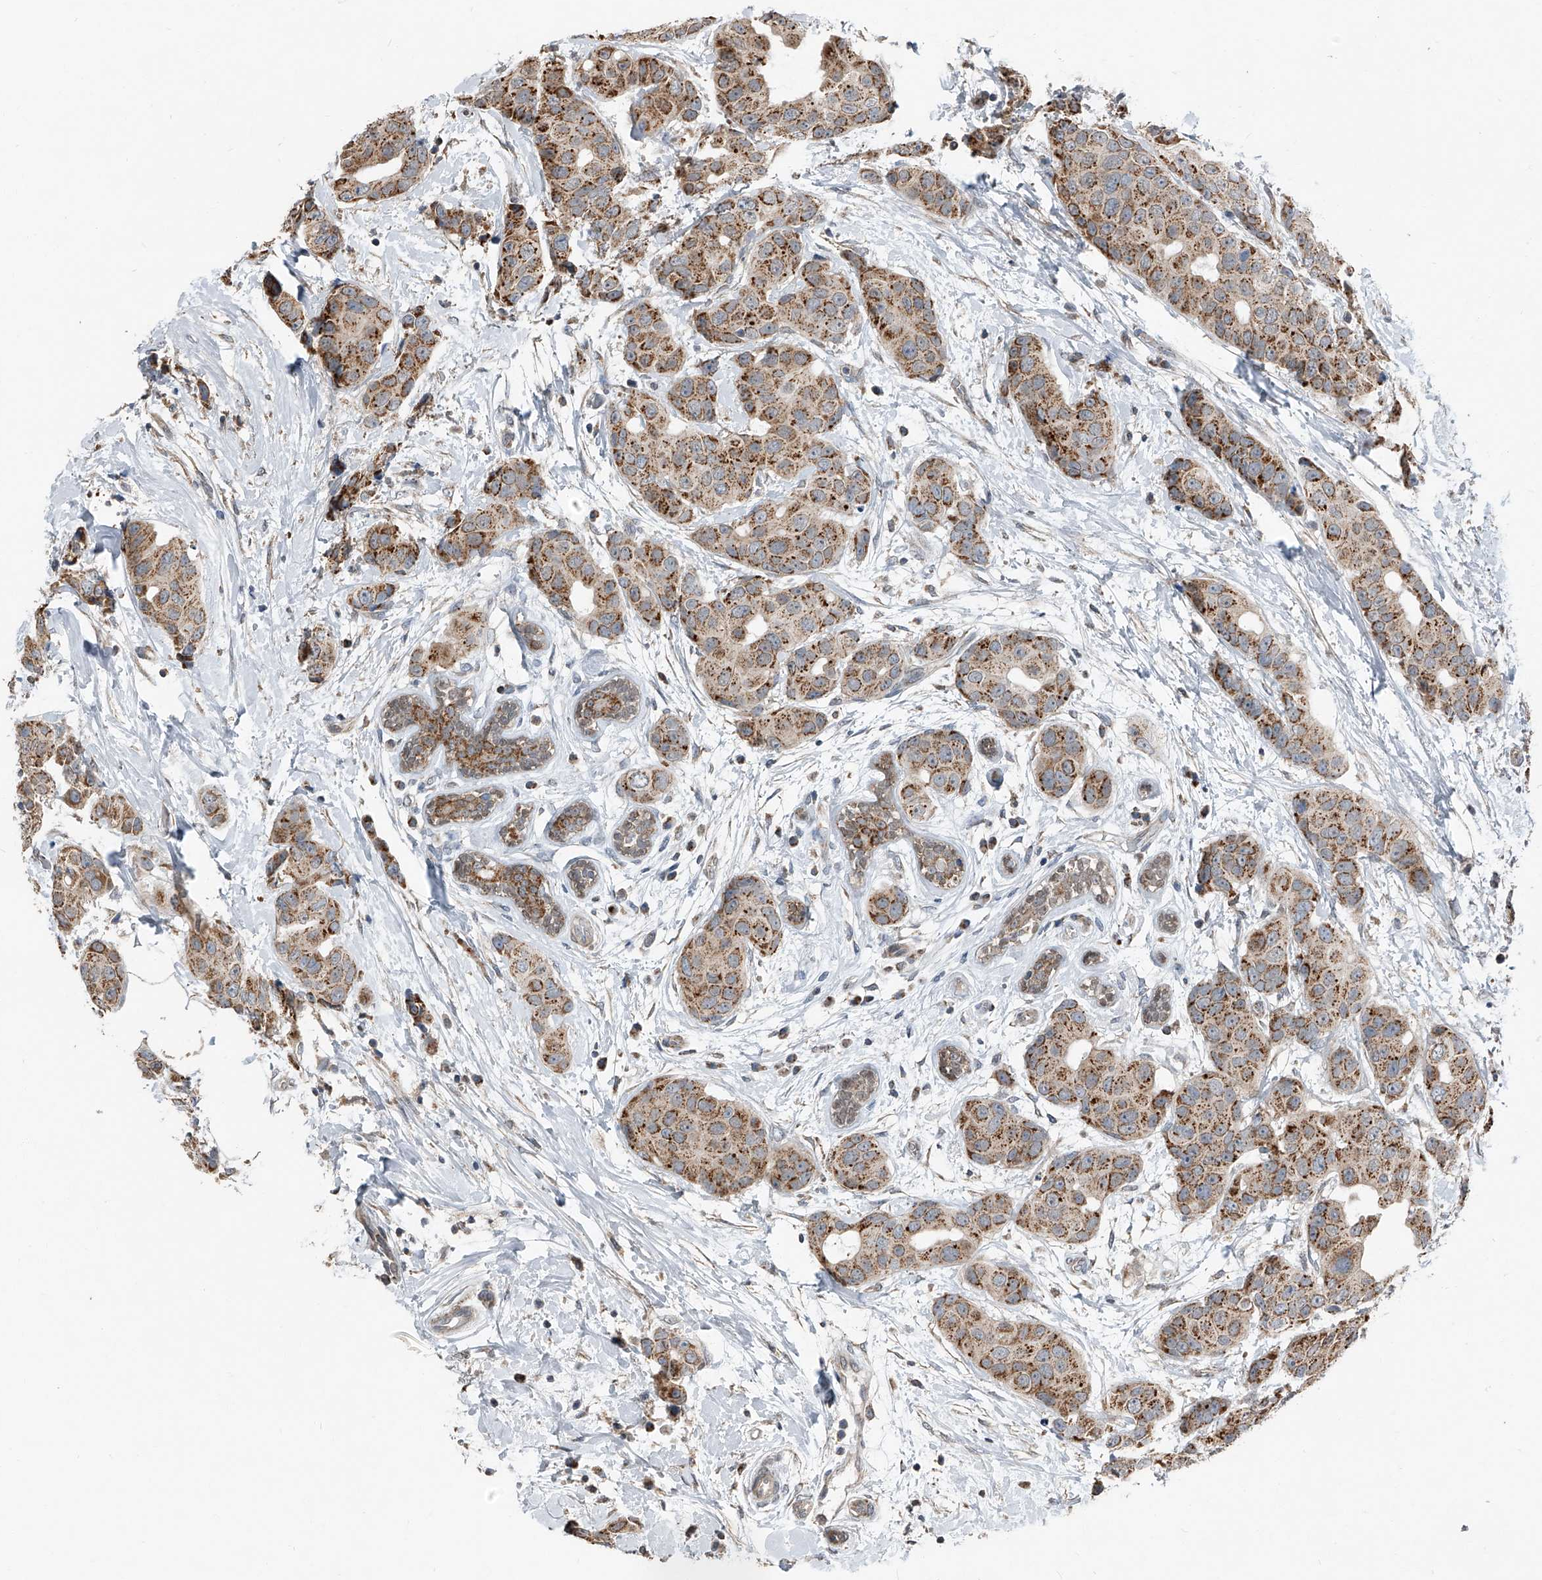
{"staining": {"intensity": "moderate", "quantity": ">75%", "location": "cytoplasmic/membranous"}, "tissue": "breast cancer", "cell_type": "Tumor cells", "image_type": "cancer", "snomed": [{"axis": "morphology", "description": "Normal tissue, NOS"}, {"axis": "morphology", "description": "Duct carcinoma"}, {"axis": "topography", "description": "Breast"}], "caption": "Immunohistochemistry (DAB (3,3'-diaminobenzidine)) staining of human breast cancer reveals moderate cytoplasmic/membranous protein staining in about >75% of tumor cells. The staining was performed using DAB (3,3'-diaminobenzidine) to visualize the protein expression in brown, while the nuclei were stained in blue with hematoxylin (Magnification: 20x).", "gene": "CHRNA7", "patient": {"sex": "female", "age": 39}}